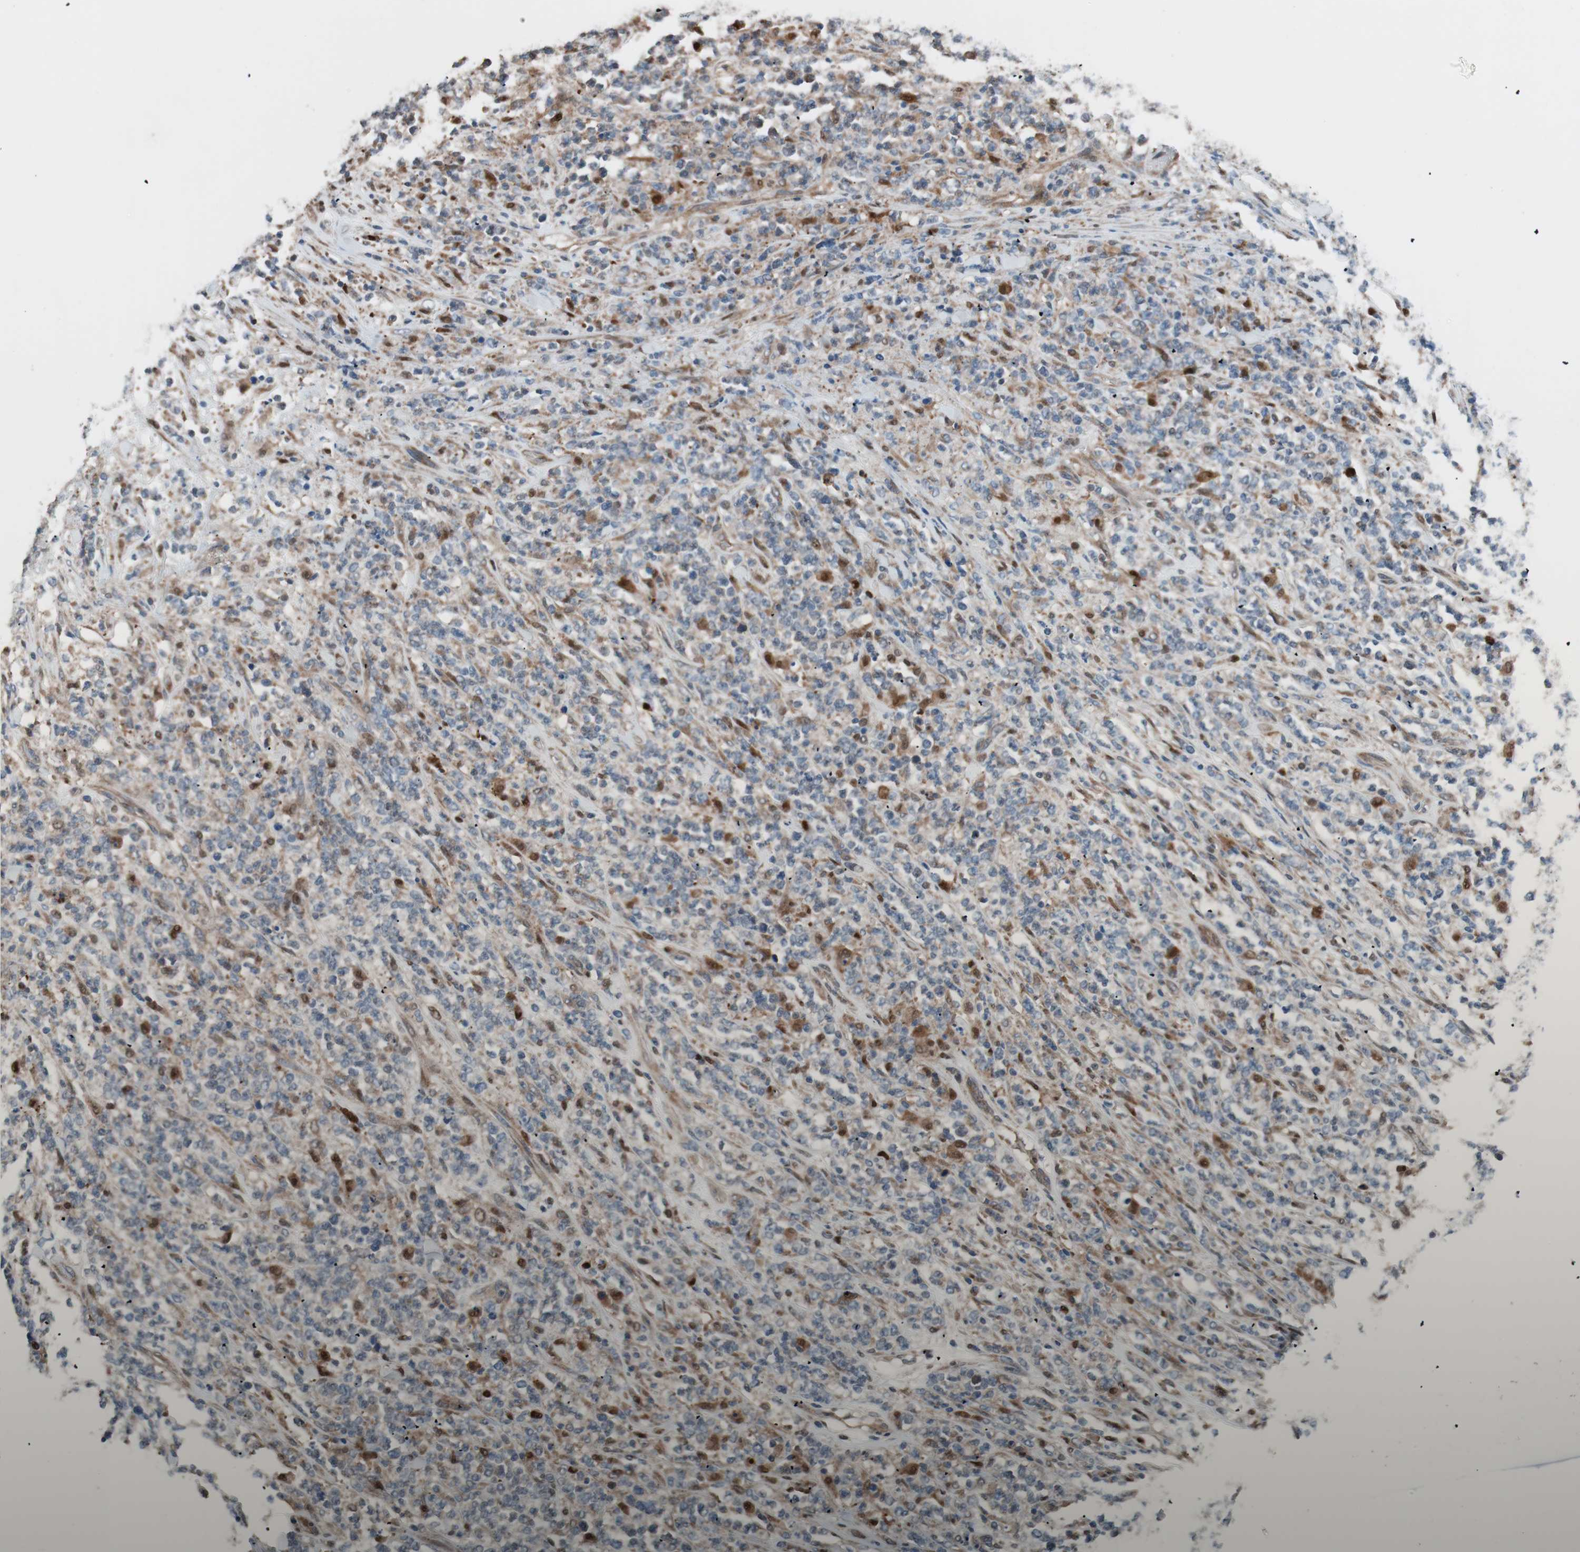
{"staining": {"intensity": "weak", "quantity": "25%-75%", "location": "cytoplasmic/membranous"}, "tissue": "lymphoma", "cell_type": "Tumor cells", "image_type": "cancer", "snomed": [{"axis": "morphology", "description": "Malignant lymphoma, non-Hodgkin's type, High grade"}, {"axis": "topography", "description": "Soft tissue"}], "caption": "Human high-grade malignant lymphoma, non-Hodgkin's type stained with a protein marker displays weak staining in tumor cells.", "gene": "FAAH", "patient": {"sex": "male", "age": 18}}